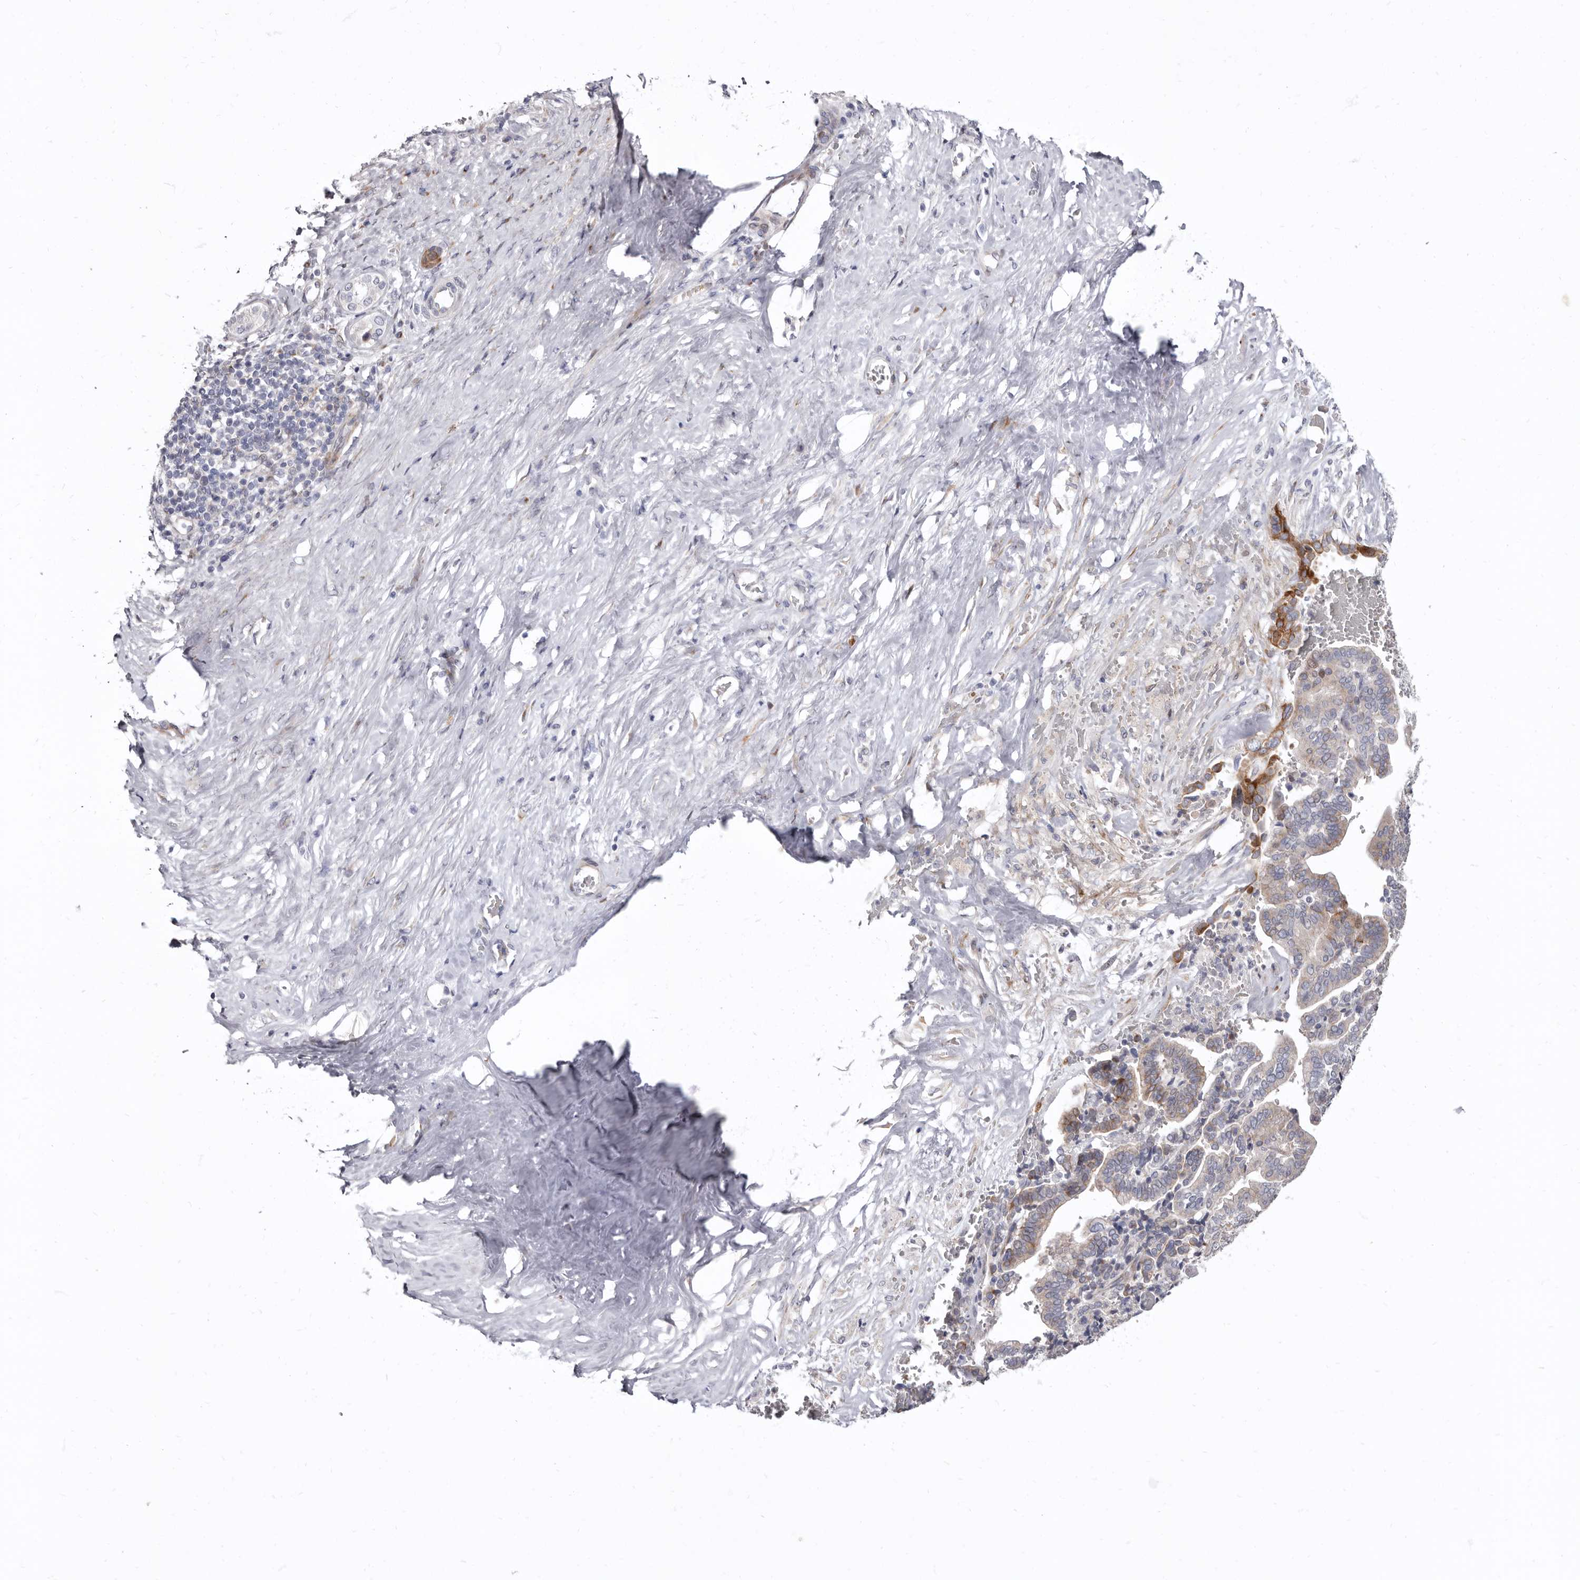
{"staining": {"intensity": "moderate", "quantity": ">75%", "location": "cytoplasmic/membranous"}, "tissue": "liver cancer", "cell_type": "Tumor cells", "image_type": "cancer", "snomed": [{"axis": "morphology", "description": "Cholangiocarcinoma"}, {"axis": "topography", "description": "Liver"}], "caption": "Liver cholangiocarcinoma tissue shows moderate cytoplasmic/membranous staining in about >75% of tumor cells, visualized by immunohistochemistry.", "gene": "AIDA", "patient": {"sex": "female", "age": 75}}